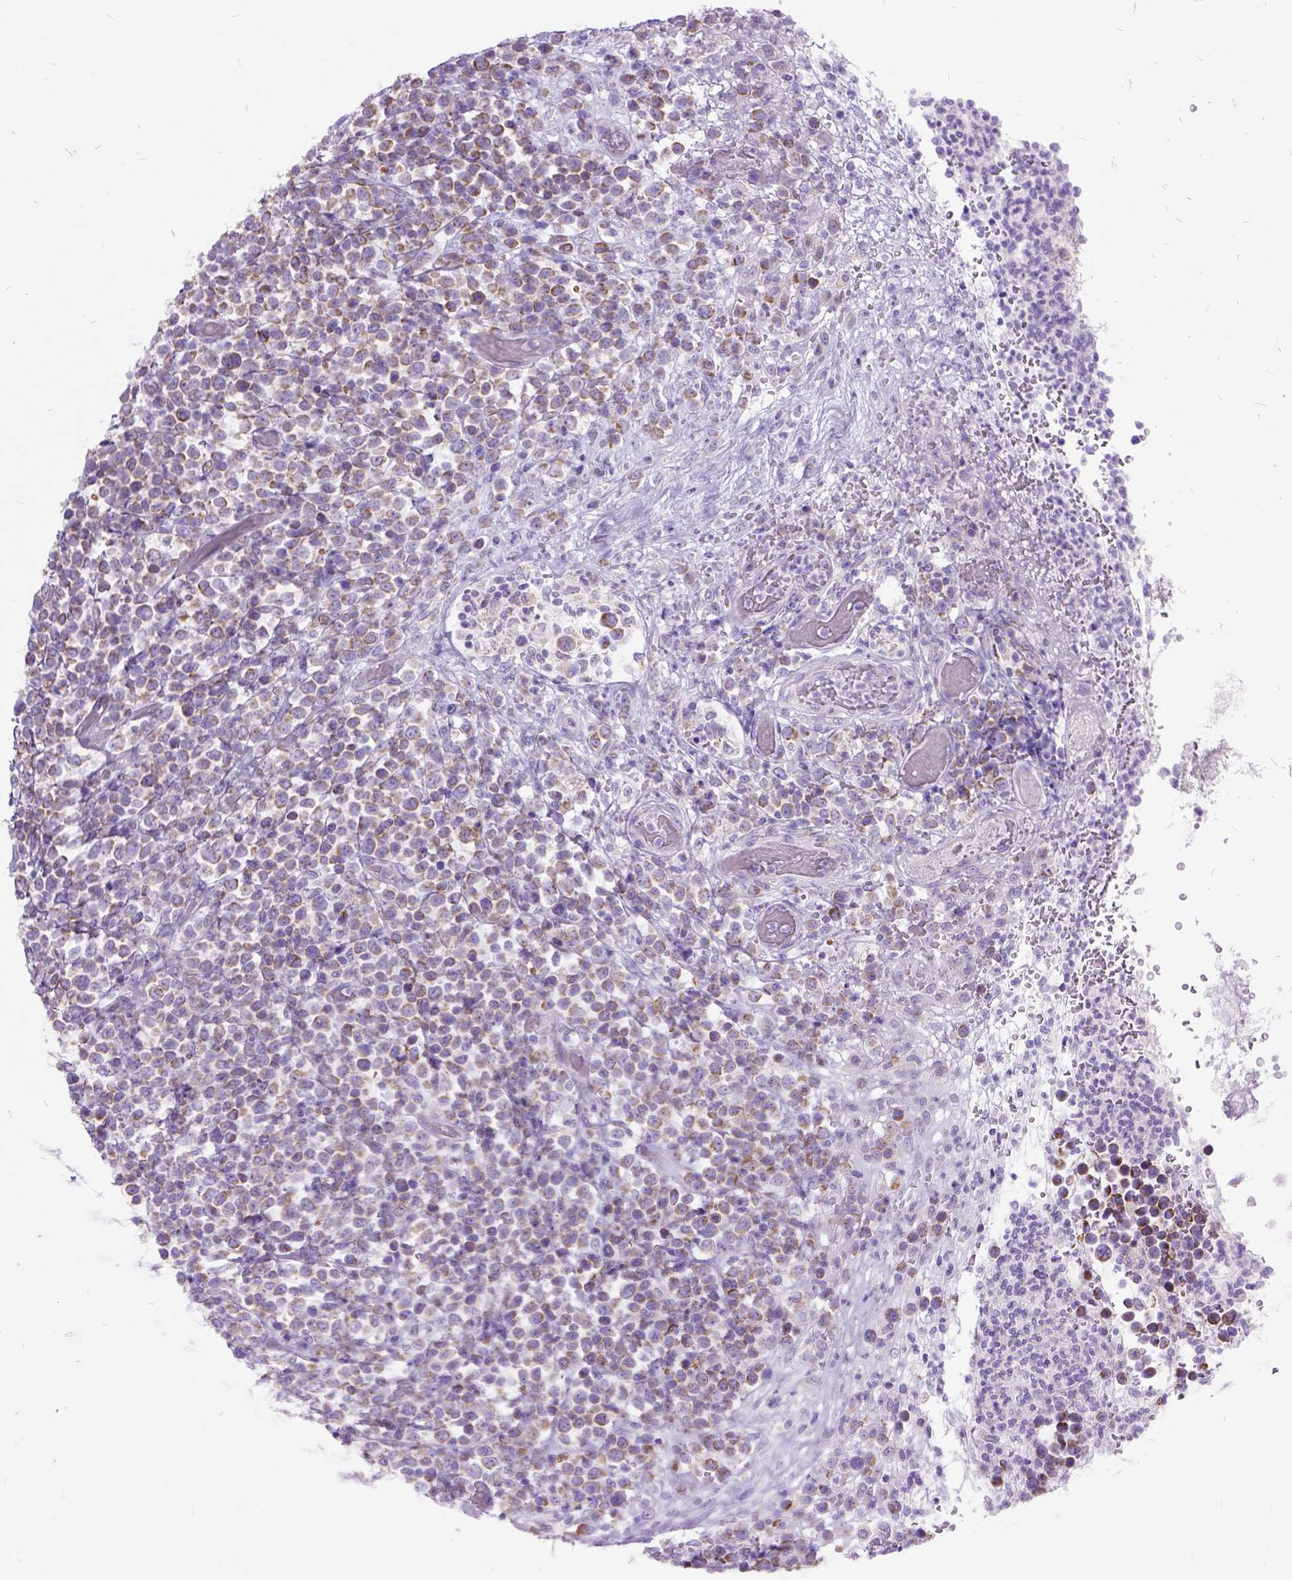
{"staining": {"intensity": "negative", "quantity": "none", "location": "none"}, "tissue": "lymphoma", "cell_type": "Tumor cells", "image_type": "cancer", "snomed": [{"axis": "morphology", "description": "Malignant lymphoma, non-Hodgkin's type, High grade"}, {"axis": "topography", "description": "Soft tissue"}], "caption": "The image shows no significant staining in tumor cells of lymphoma. (Brightfield microscopy of DAB immunohistochemistry (IHC) at high magnification).", "gene": "CTAG2", "patient": {"sex": "female", "age": 56}}